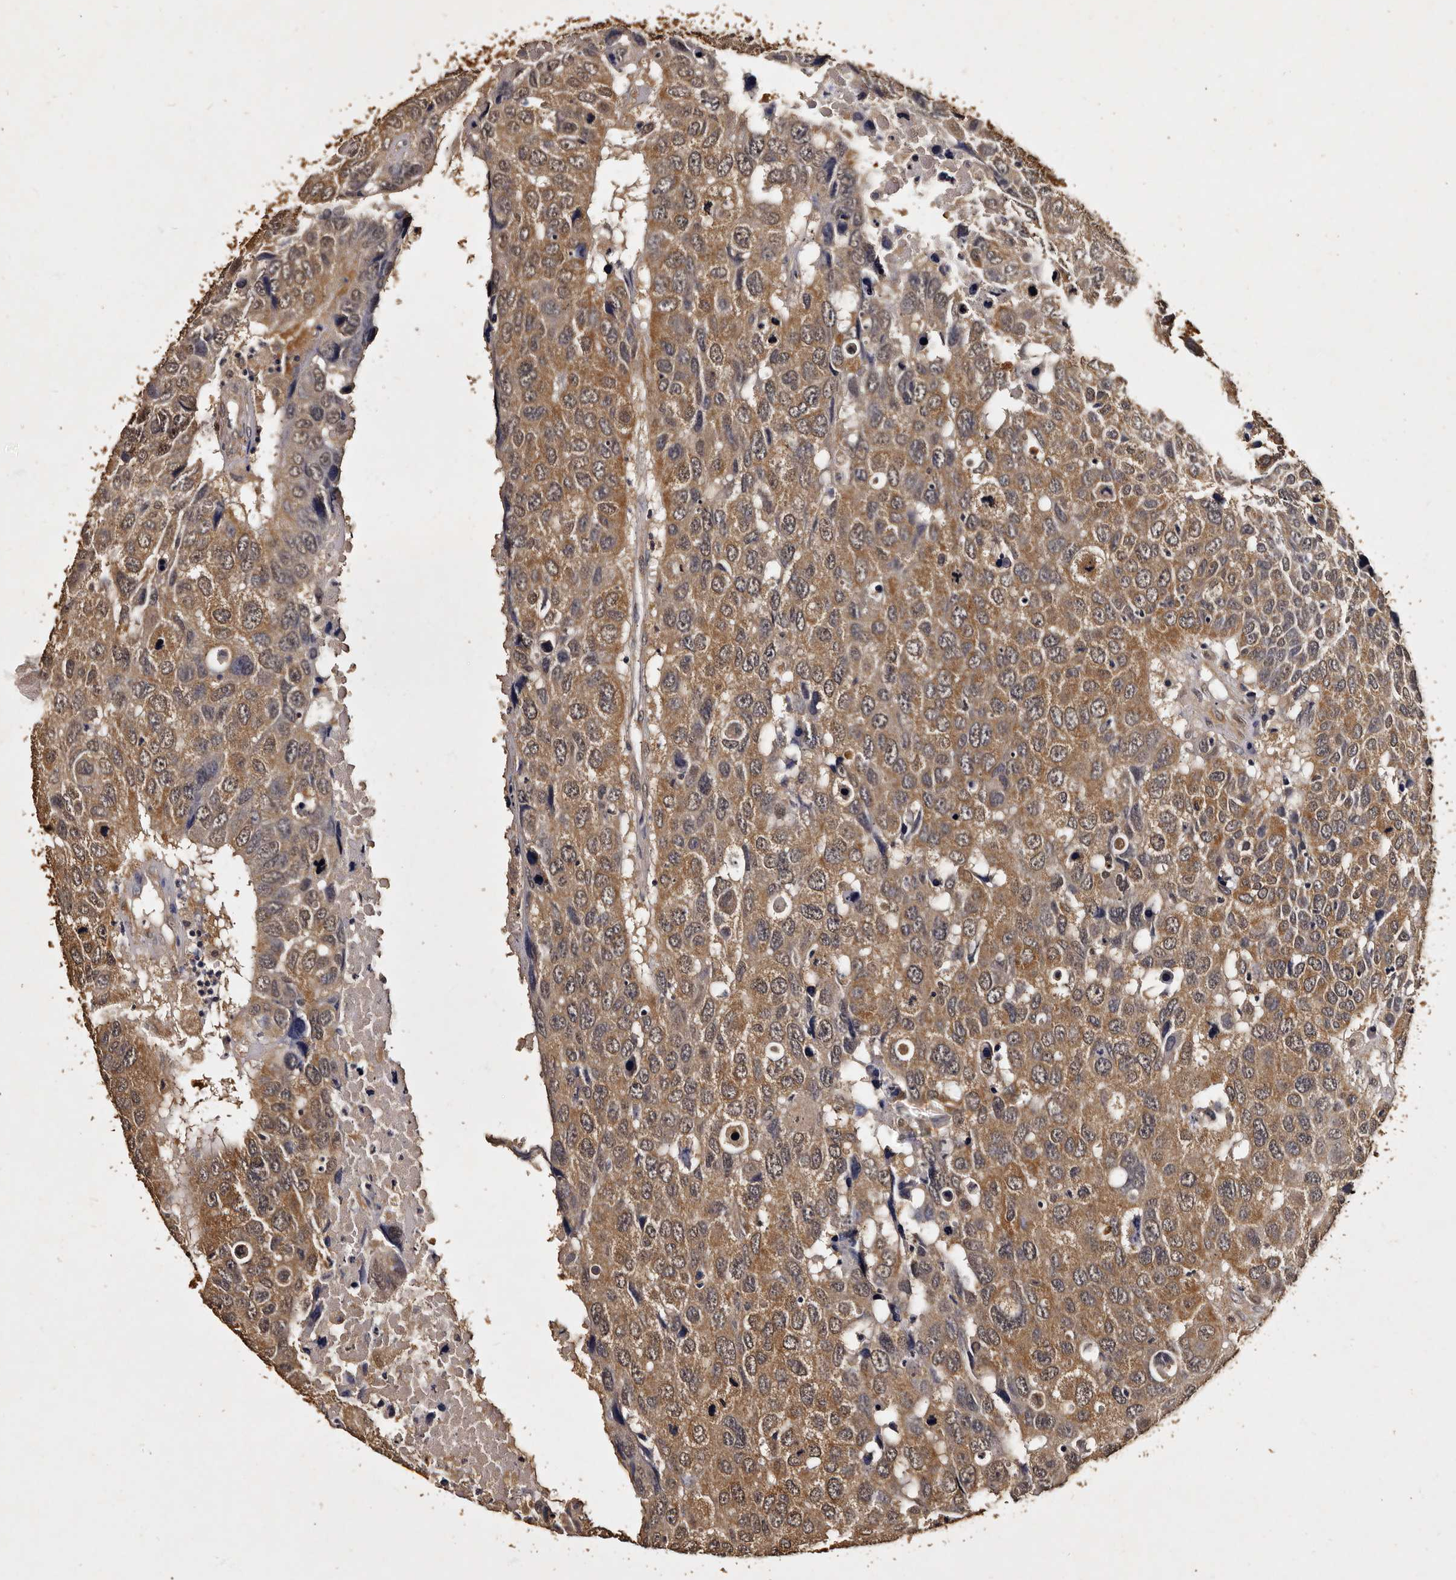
{"staining": {"intensity": "moderate", "quantity": ">75%", "location": "cytoplasmic/membranous"}, "tissue": "head and neck cancer", "cell_type": "Tumor cells", "image_type": "cancer", "snomed": [{"axis": "morphology", "description": "Squamous cell carcinoma, NOS"}, {"axis": "topography", "description": "Head-Neck"}], "caption": "This is a micrograph of immunohistochemistry (IHC) staining of head and neck cancer (squamous cell carcinoma), which shows moderate positivity in the cytoplasmic/membranous of tumor cells.", "gene": "PARS2", "patient": {"sex": "male", "age": 66}}